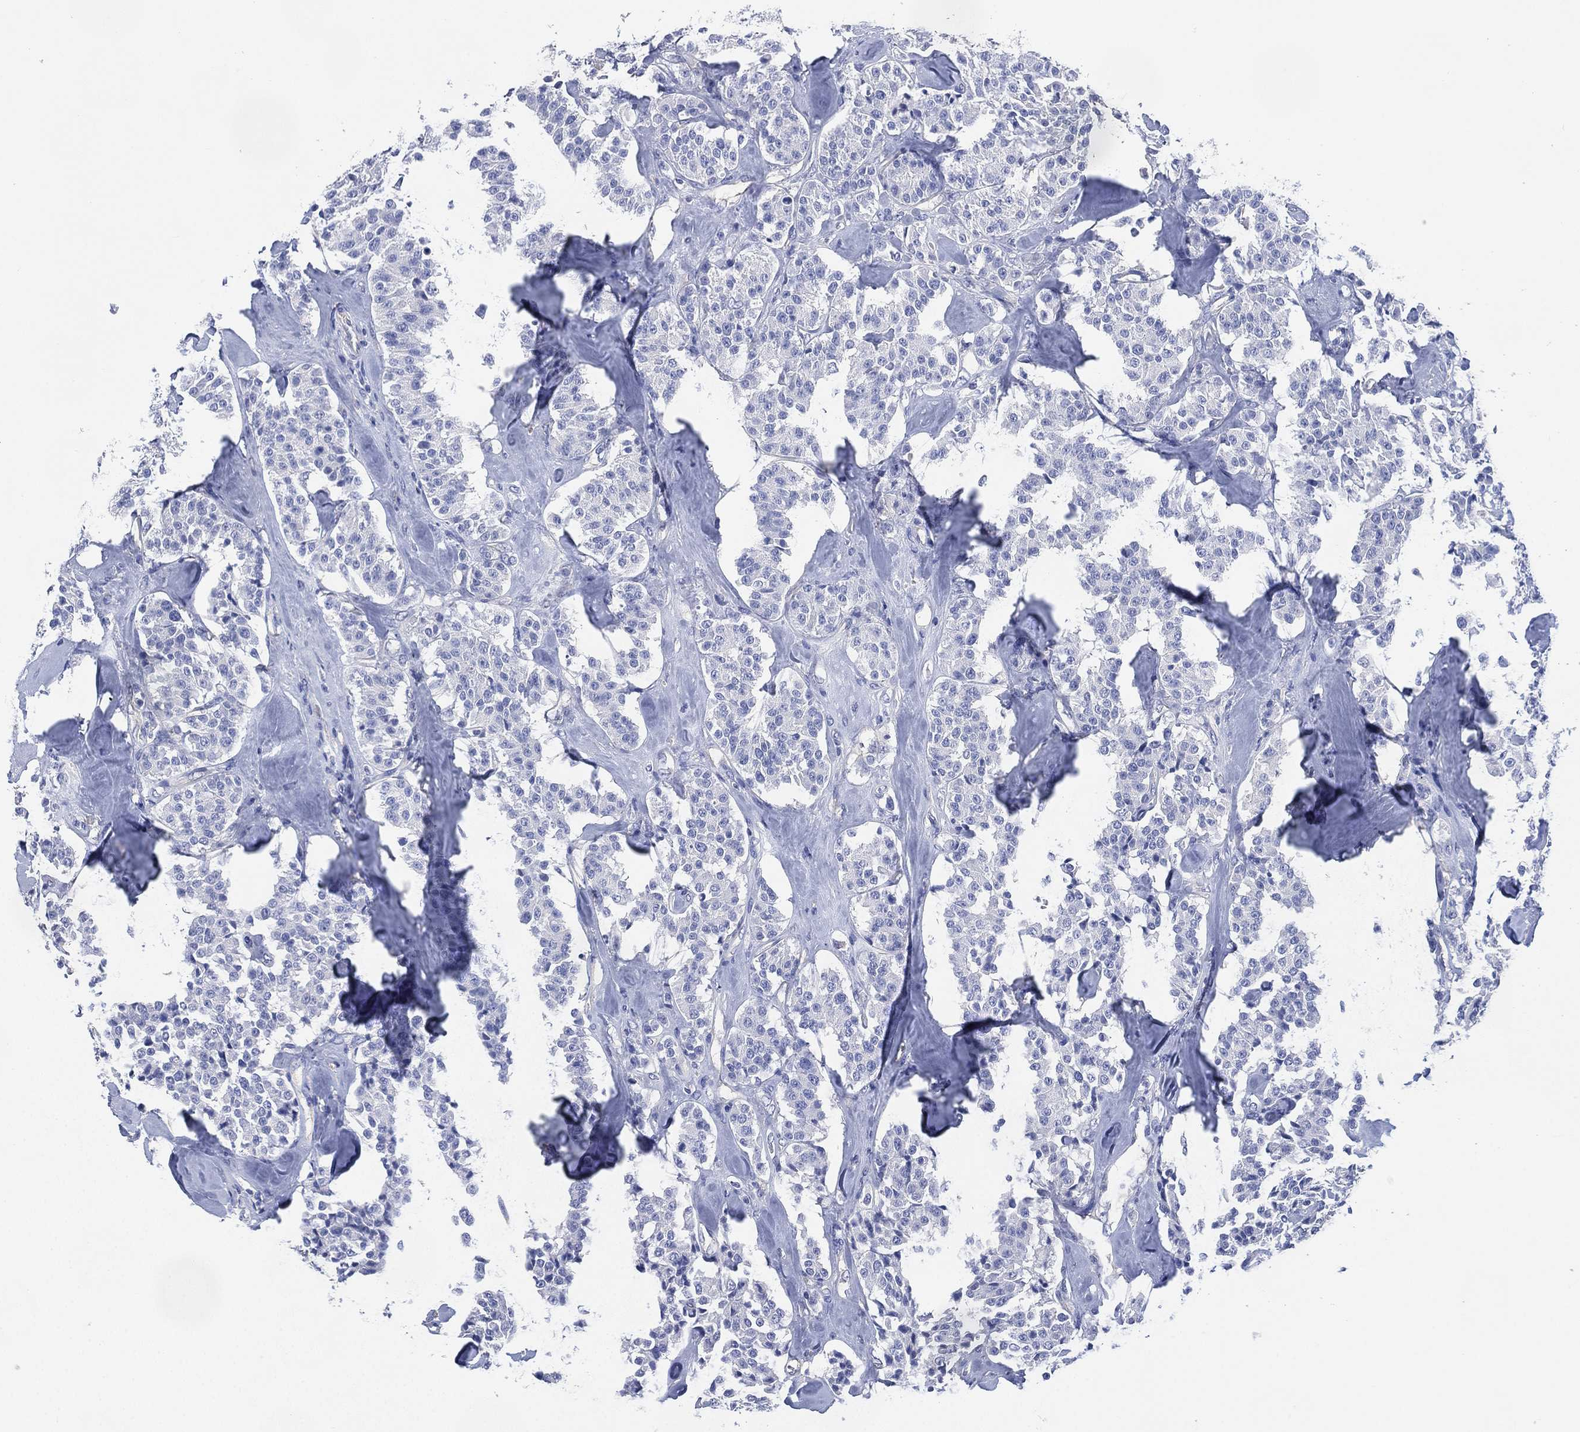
{"staining": {"intensity": "negative", "quantity": "none", "location": "none"}, "tissue": "carcinoid", "cell_type": "Tumor cells", "image_type": "cancer", "snomed": [{"axis": "morphology", "description": "Carcinoid, malignant, NOS"}, {"axis": "topography", "description": "Pancreas"}], "caption": "DAB immunohistochemical staining of carcinoid demonstrates no significant staining in tumor cells.", "gene": "CCDC70", "patient": {"sex": "male", "age": 41}}